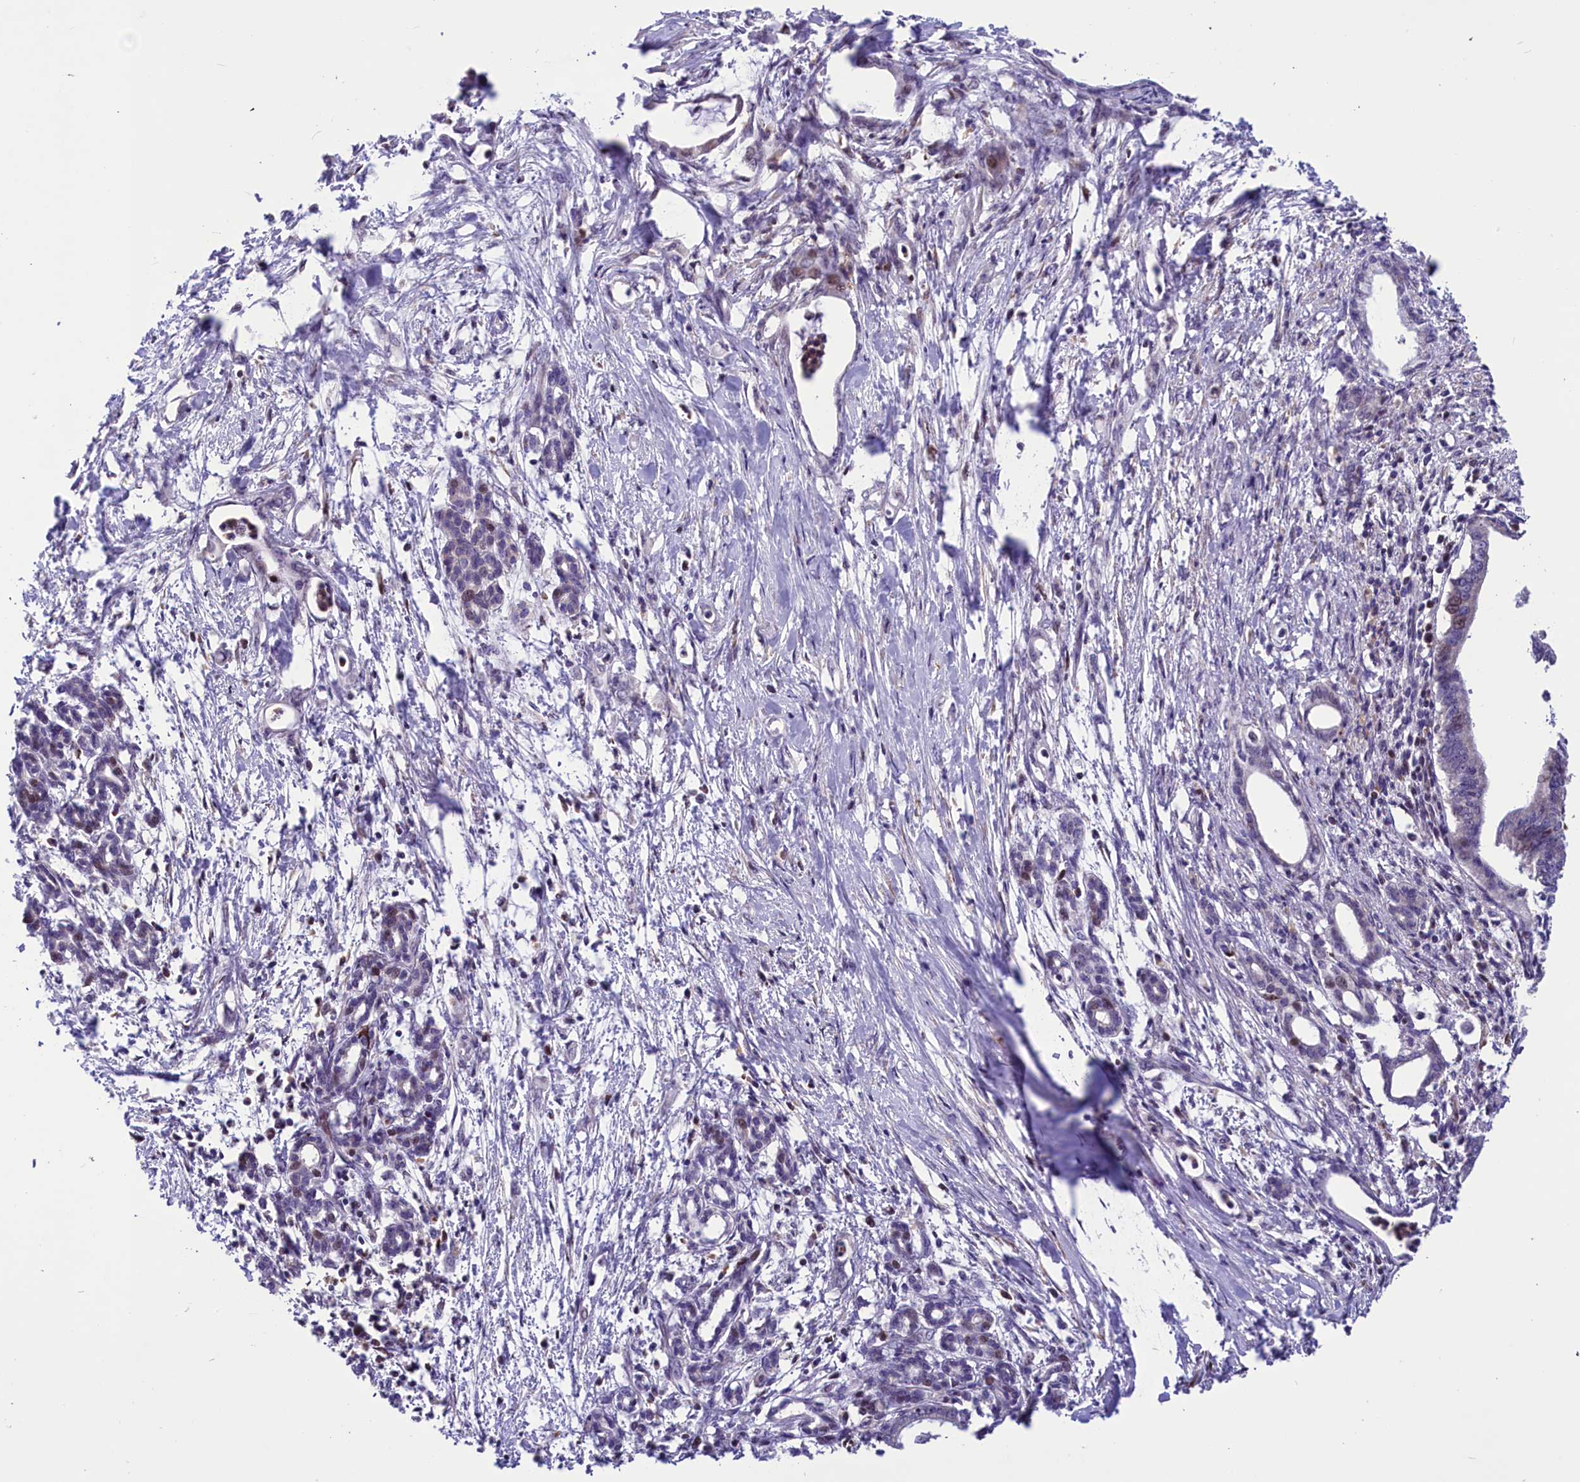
{"staining": {"intensity": "negative", "quantity": "none", "location": "none"}, "tissue": "pancreatic cancer", "cell_type": "Tumor cells", "image_type": "cancer", "snomed": [{"axis": "morphology", "description": "Adenocarcinoma, NOS"}, {"axis": "topography", "description": "Pancreas"}], "caption": "The IHC photomicrograph has no significant staining in tumor cells of pancreatic adenocarcinoma tissue.", "gene": "MIEF2", "patient": {"sex": "female", "age": 55}}